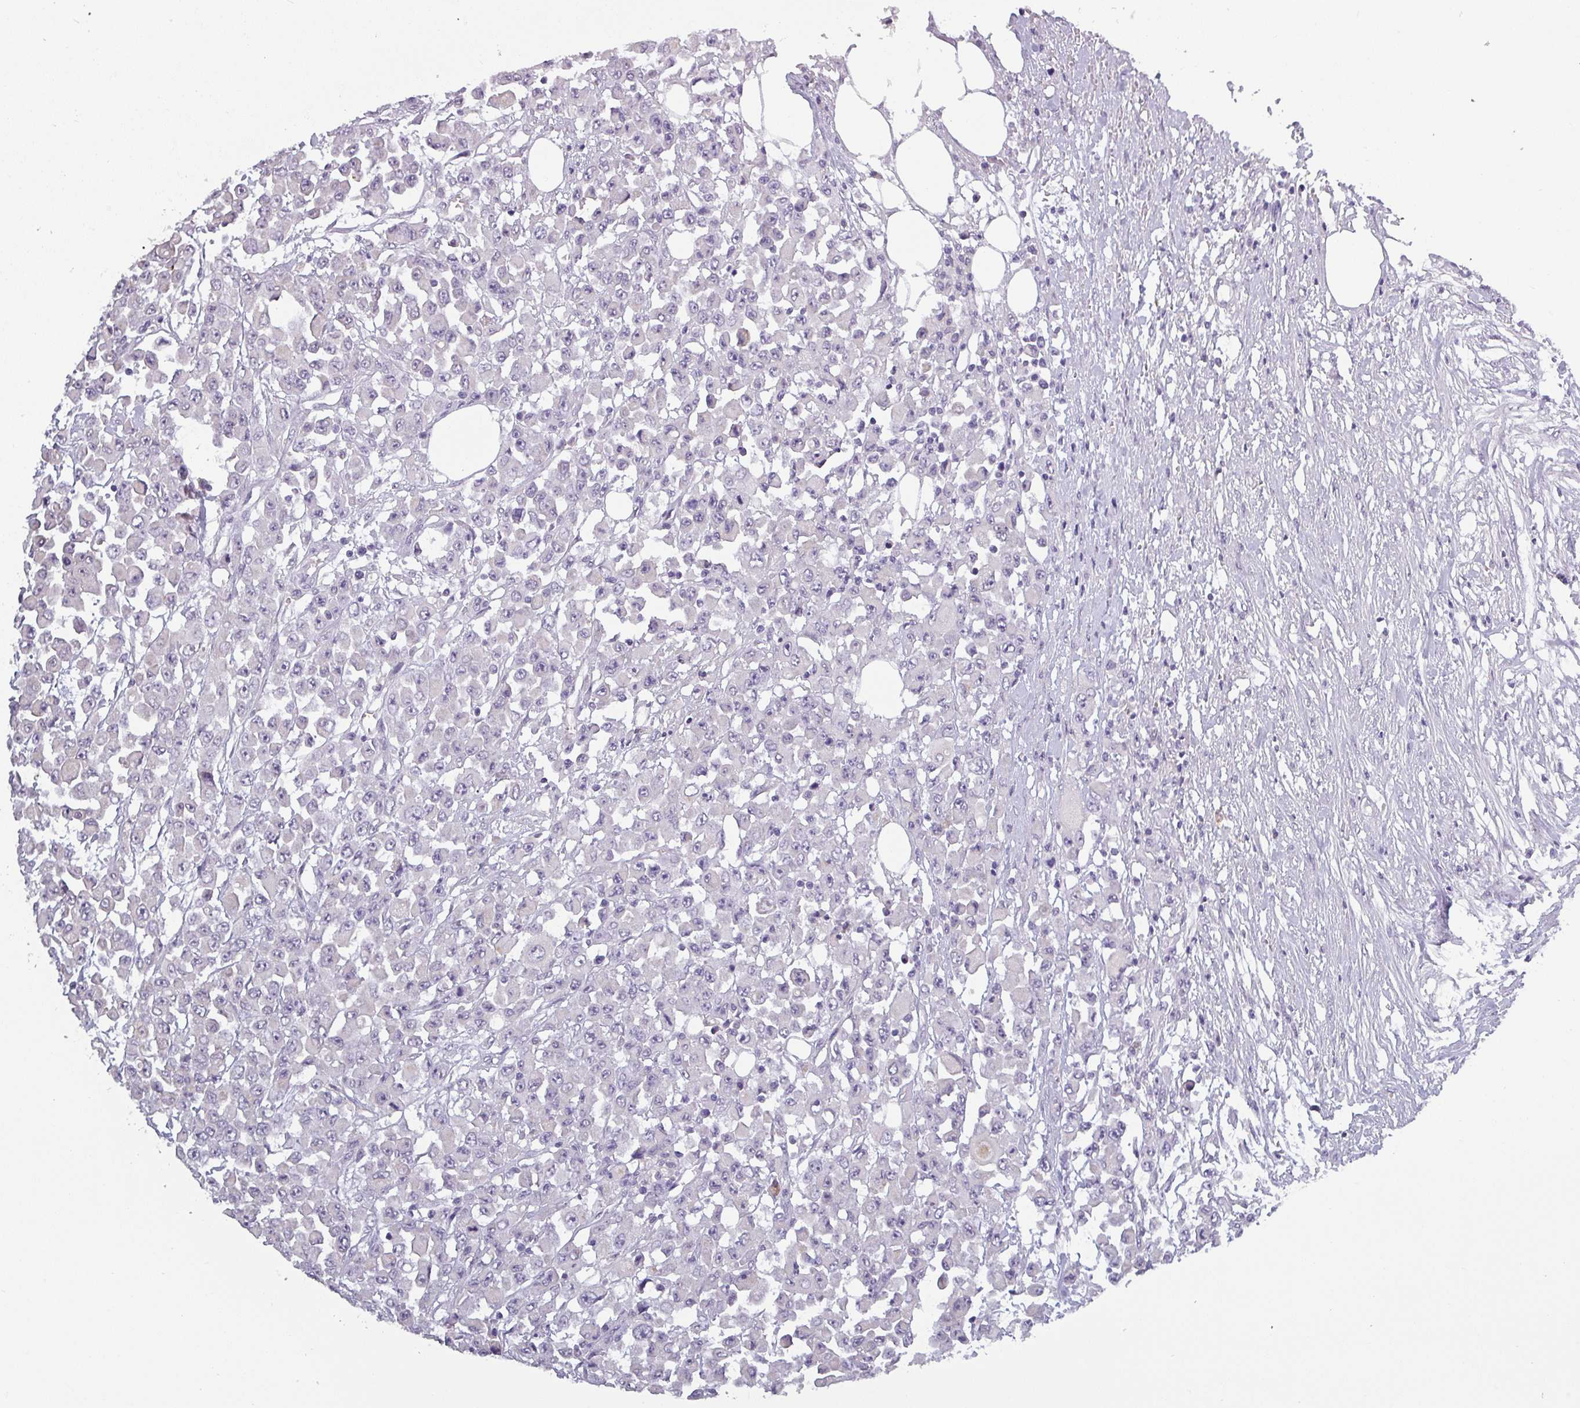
{"staining": {"intensity": "negative", "quantity": "none", "location": "none"}, "tissue": "colorectal cancer", "cell_type": "Tumor cells", "image_type": "cancer", "snomed": [{"axis": "morphology", "description": "Adenocarcinoma, NOS"}, {"axis": "topography", "description": "Colon"}], "caption": "Protein analysis of colorectal cancer (adenocarcinoma) reveals no significant expression in tumor cells. Nuclei are stained in blue.", "gene": "SLC26A9", "patient": {"sex": "male", "age": 51}}